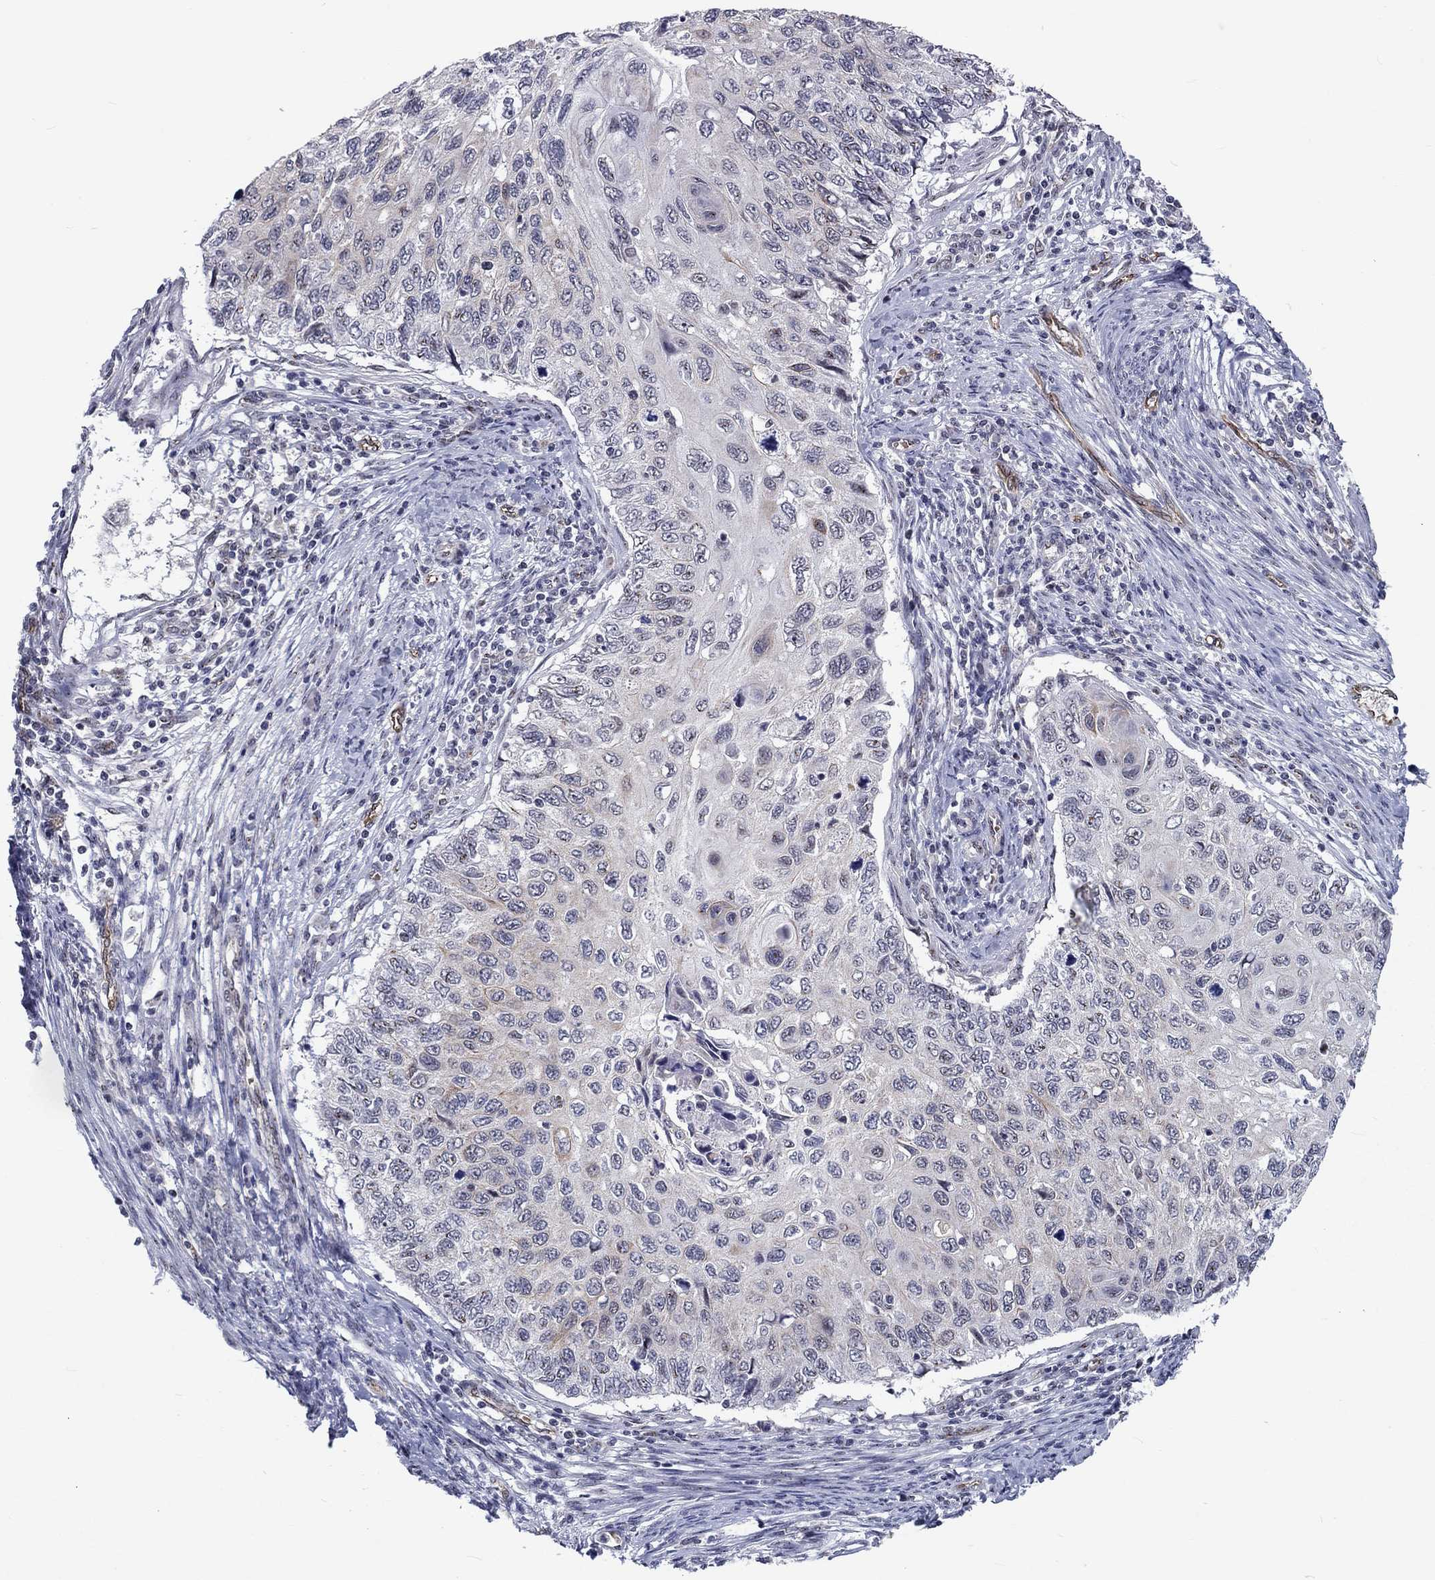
{"staining": {"intensity": "negative", "quantity": "none", "location": "none"}, "tissue": "cervical cancer", "cell_type": "Tumor cells", "image_type": "cancer", "snomed": [{"axis": "morphology", "description": "Squamous cell carcinoma, NOS"}, {"axis": "topography", "description": "Cervix"}], "caption": "Image shows no significant protein expression in tumor cells of squamous cell carcinoma (cervical).", "gene": "ZBED1", "patient": {"sex": "female", "age": 70}}